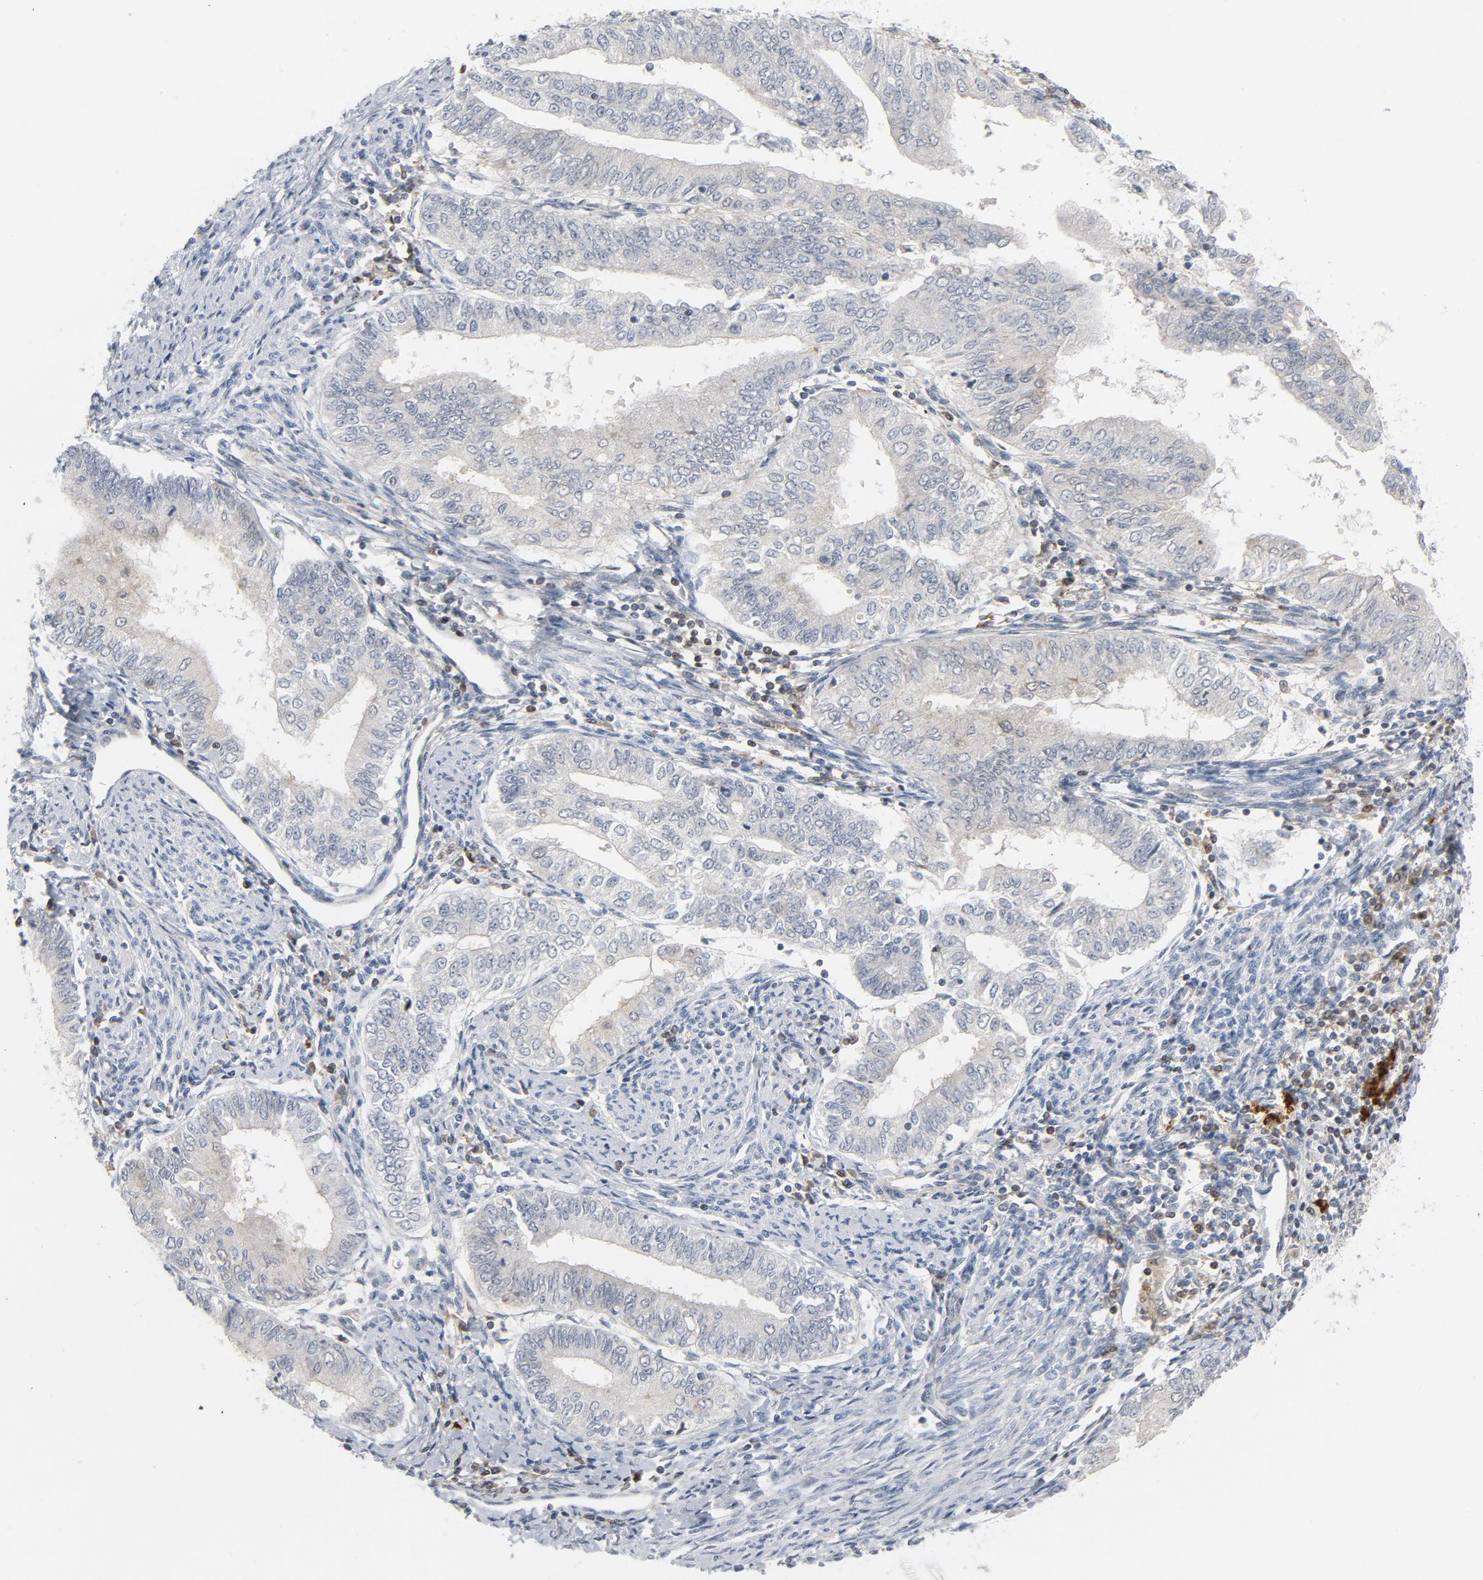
{"staining": {"intensity": "negative", "quantity": "none", "location": "none"}, "tissue": "endometrial cancer", "cell_type": "Tumor cells", "image_type": "cancer", "snomed": [{"axis": "morphology", "description": "Adenocarcinoma, NOS"}, {"axis": "topography", "description": "Endometrium"}], "caption": "This micrograph is of endometrial adenocarcinoma stained with immunohistochemistry (IHC) to label a protein in brown with the nuclei are counter-stained blue. There is no expression in tumor cells. (Stains: DAB immunohistochemistry (IHC) with hematoxylin counter stain, Microscopy: brightfield microscopy at high magnification).", "gene": "TRADD", "patient": {"sex": "female", "age": 66}}